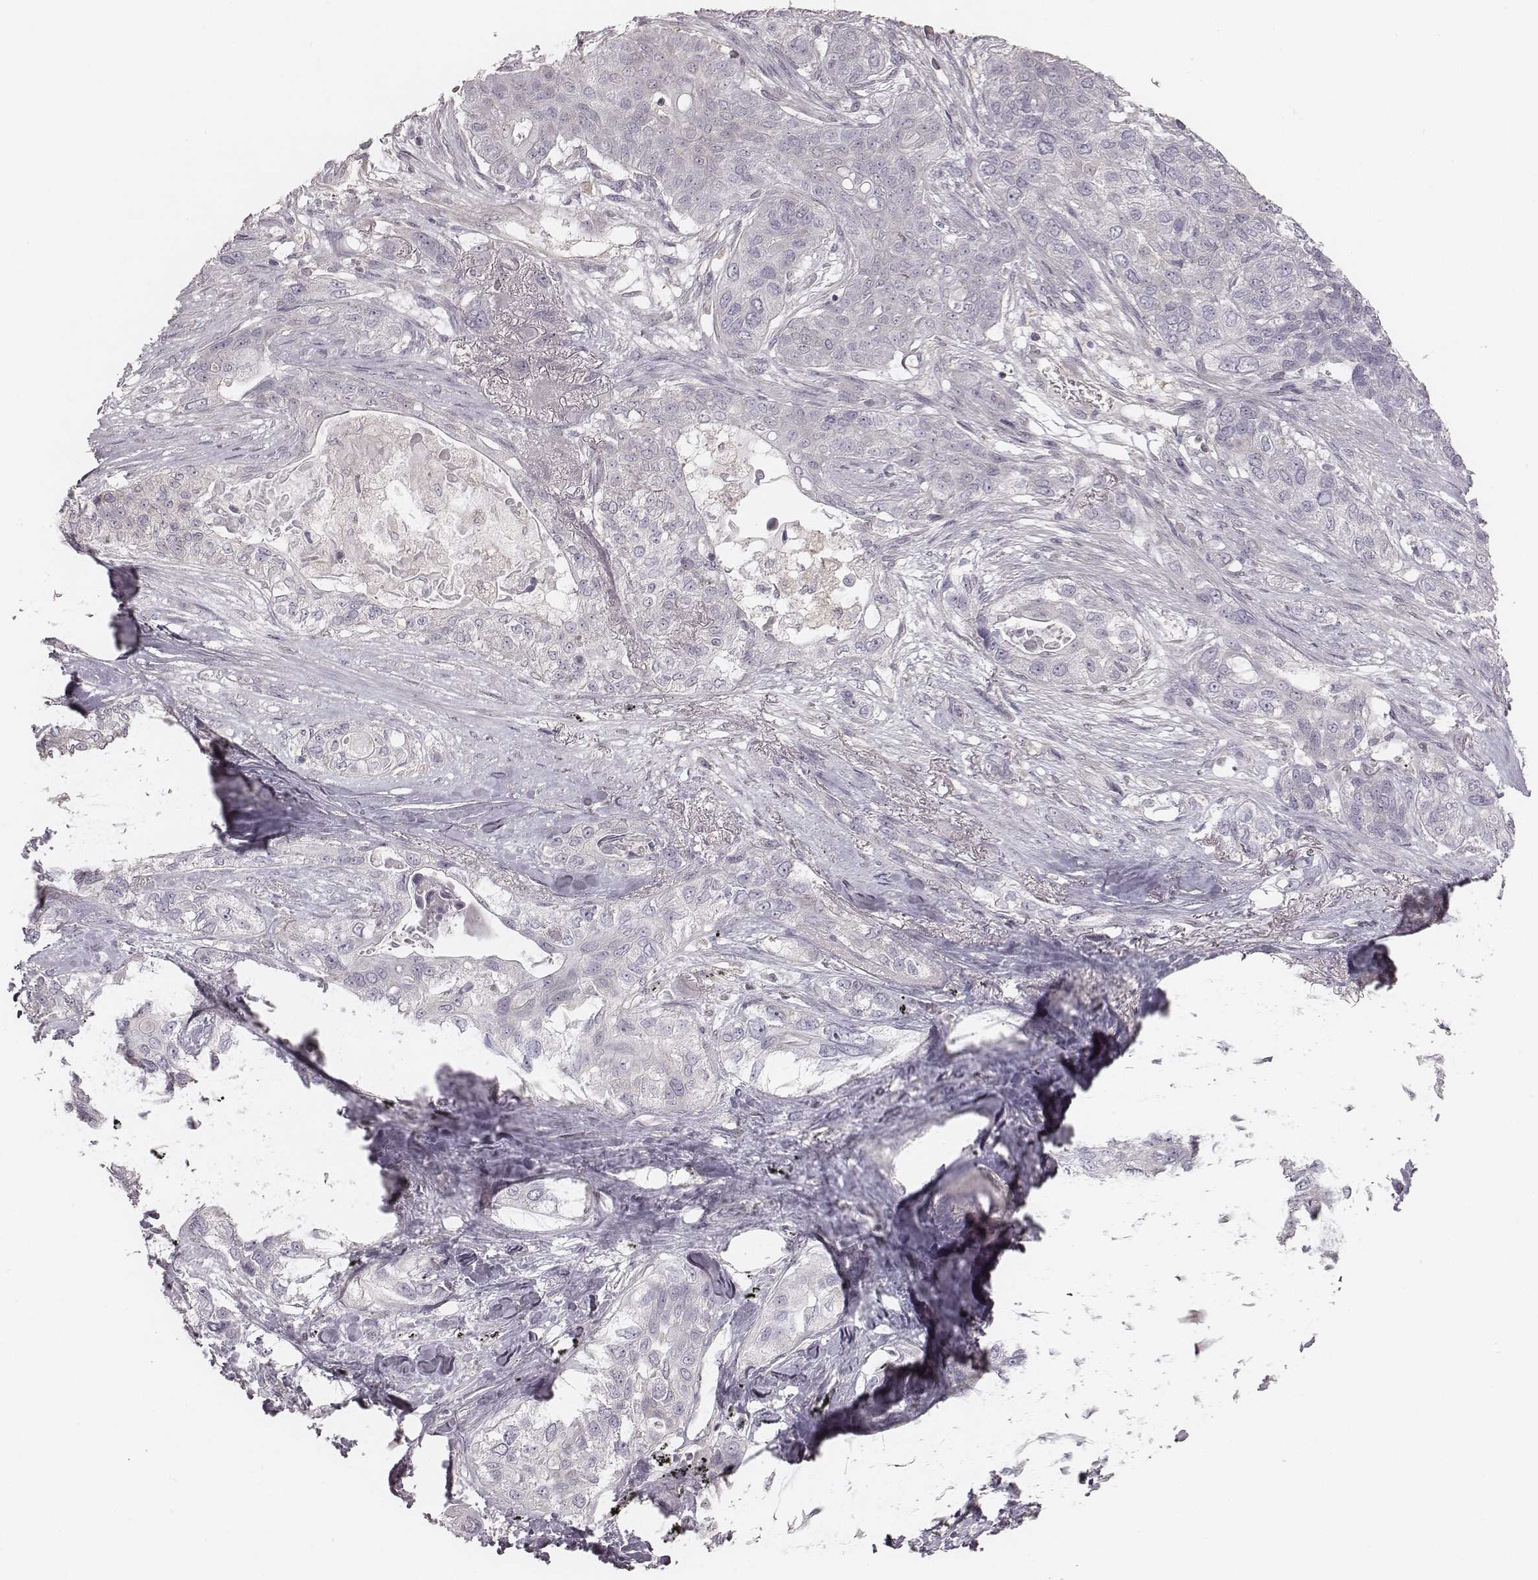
{"staining": {"intensity": "negative", "quantity": "none", "location": "none"}, "tissue": "lung cancer", "cell_type": "Tumor cells", "image_type": "cancer", "snomed": [{"axis": "morphology", "description": "Squamous cell carcinoma, NOS"}, {"axis": "topography", "description": "Lung"}], "caption": "Micrograph shows no significant protein staining in tumor cells of lung cancer. Nuclei are stained in blue.", "gene": "TDRD5", "patient": {"sex": "female", "age": 70}}